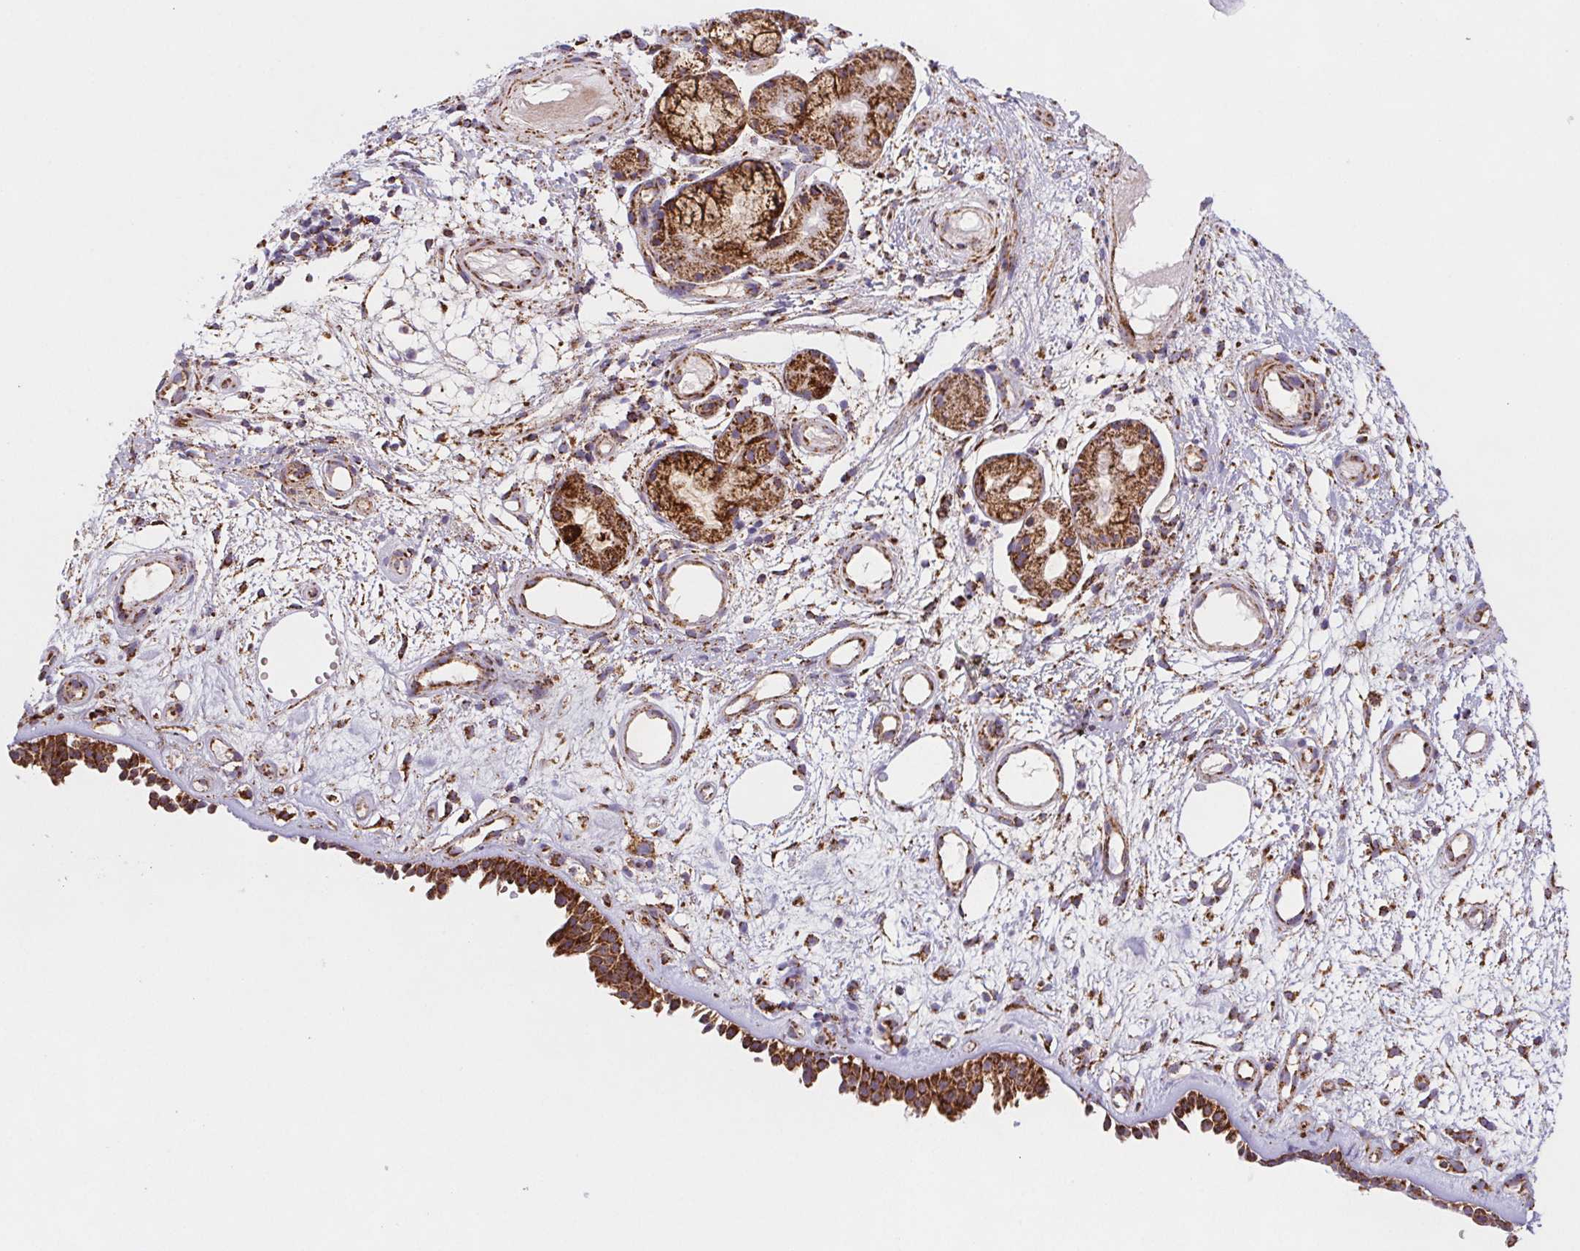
{"staining": {"intensity": "strong", "quantity": ">75%", "location": "cytoplasmic/membranous"}, "tissue": "nasopharynx", "cell_type": "Respiratory epithelial cells", "image_type": "normal", "snomed": [{"axis": "morphology", "description": "Normal tissue, NOS"}, {"axis": "morphology", "description": "Inflammation, NOS"}, {"axis": "topography", "description": "Nasopharynx"}], "caption": "Protein analysis of normal nasopharynx reveals strong cytoplasmic/membranous expression in approximately >75% of respiratory epithelial cells. (DAB IHC, brown staining for protein, blue staining for nuclei).", "gene": "NIPSNAP2", "patient": {"sex": "male", "age": 54}}